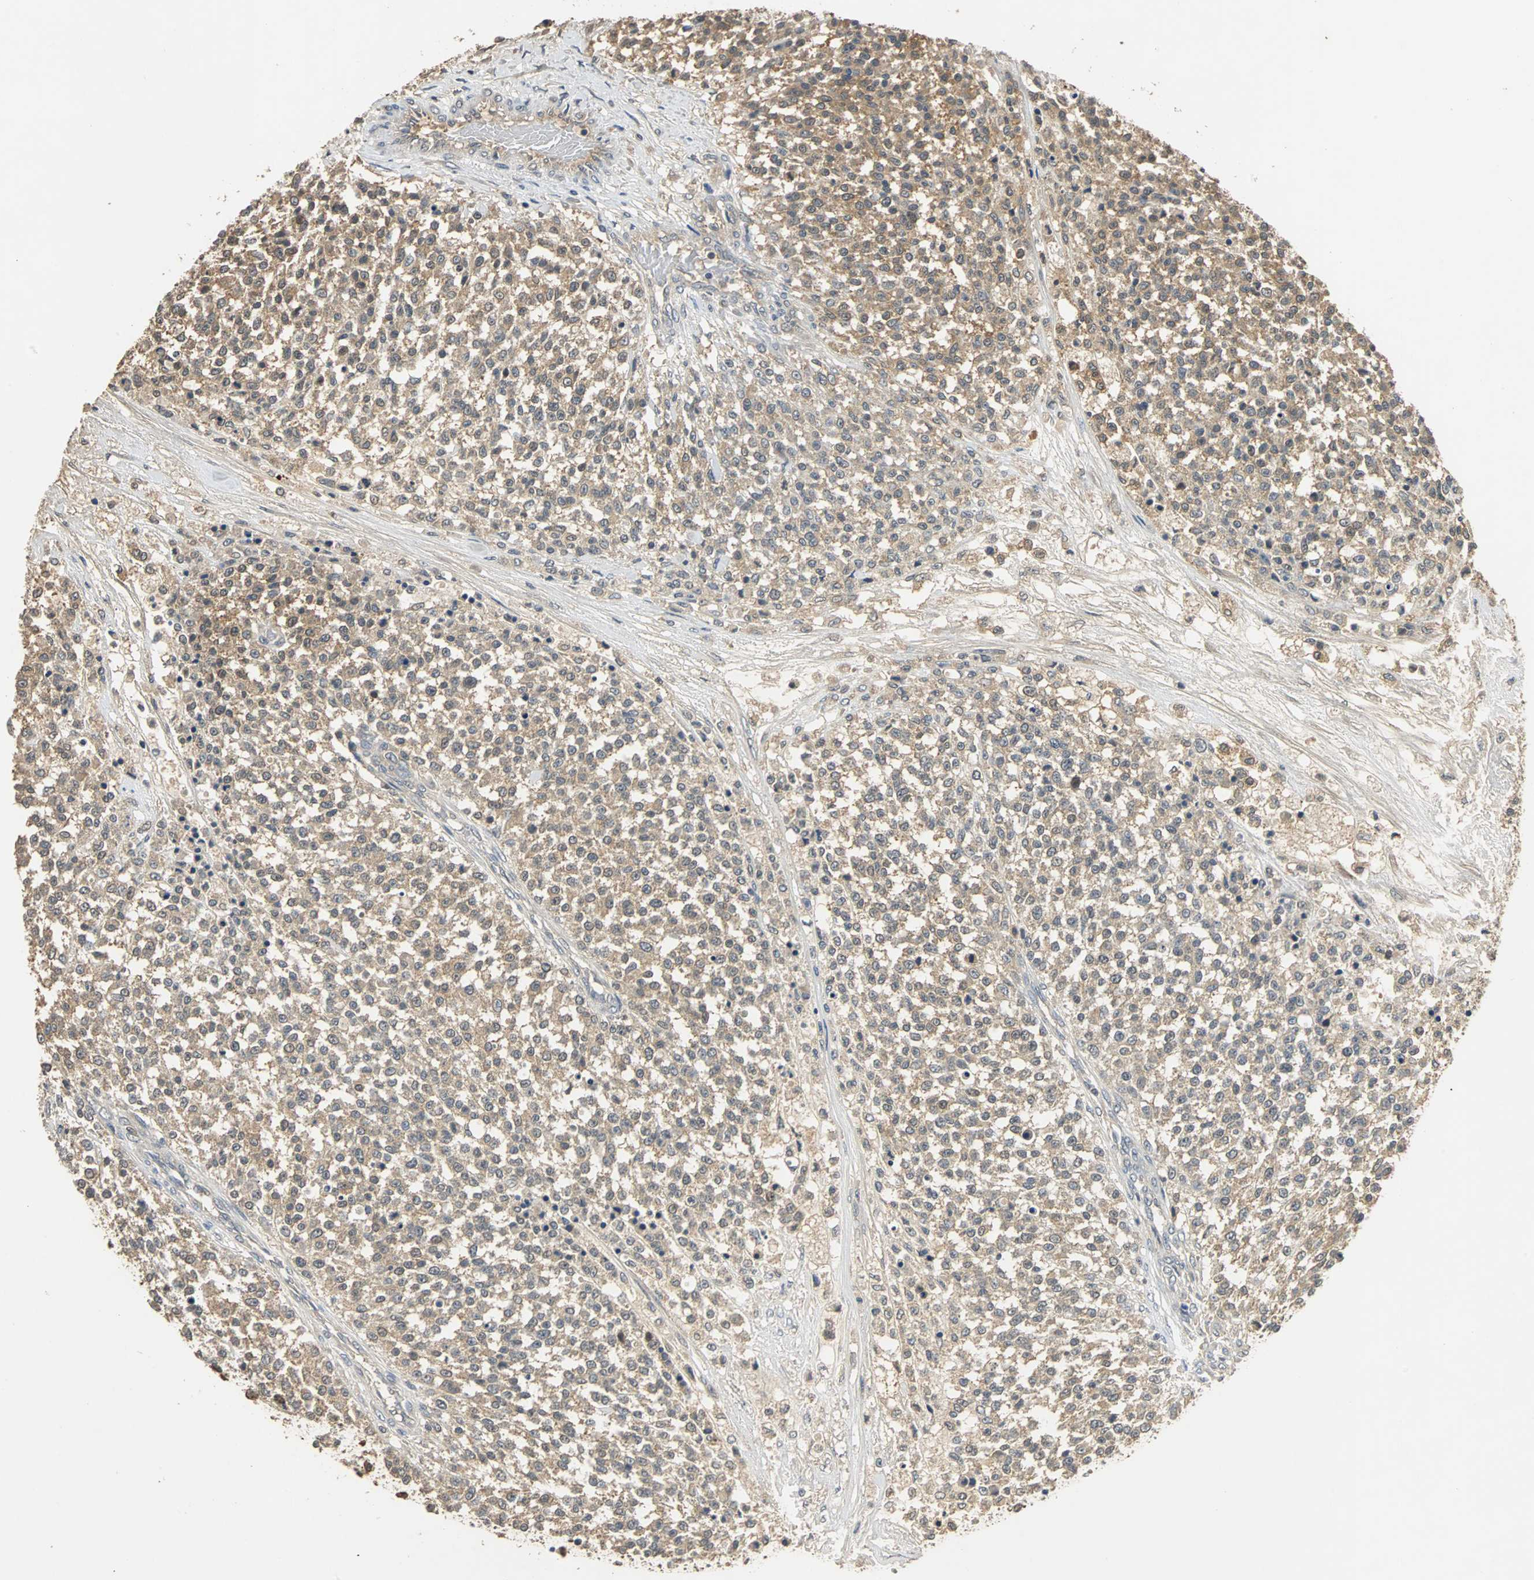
{"staining": {"intensity": "weak", "quantity": ">75%", "location": "cytoplasmic/membranous"}, "tissue": "testis cancer", "cell_type": "Tumor cells", "image_type": "cancer", "snomed": [{"axis": "morphology", "description": "Seminoma, NOS"}, {"axis": "topography", "description": "Testis"}], "caption": "DAB immunohistochemical staining of human testis cancer displays weak cytoplasmic/membranous protein positivity in approximately >75% of tumor cells.", "gene": "ABHD2", "patient": {"sex": "male", "age": 59}}